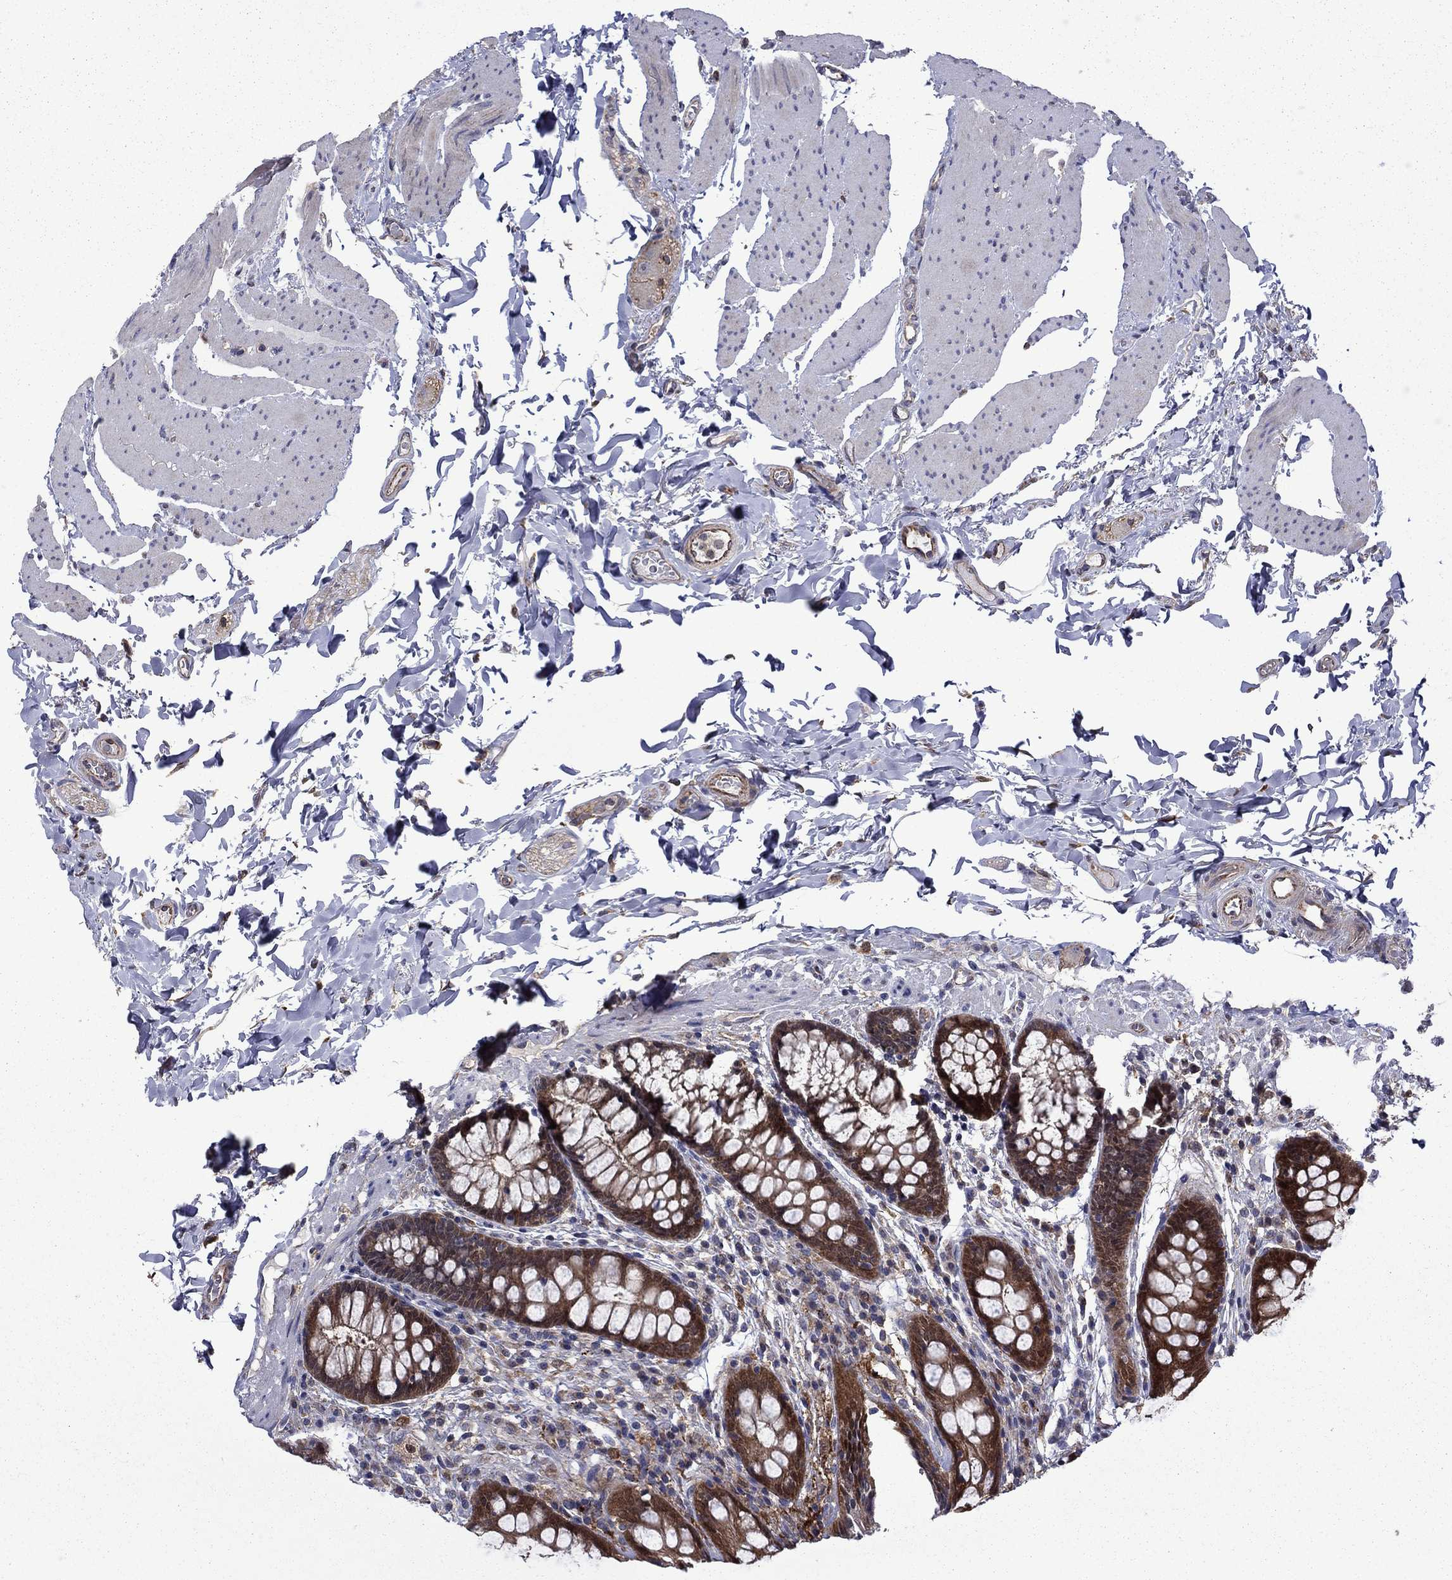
{"staining": {"intensity": "moderate", "quantity": ">75%", "location": "cytoplasmic/membranous"}, "tissue": "colon", "cell_type": "Endothelial cells", "image_type": "normal", "snomed": [{"axis": "morphology", "description": "Normal tissue, NOS"}, {"axis": "topography", "description": "Colon"}], "caption": "Benign colon demonstrates moderate cytoplasmic/membranous staining in approximately >75% of endothelial cells (DAB = brown stain, brightfield microscopy at high magnification)..", "gene": "TPMT", "patient": {"sex": "female", "age": 86}}